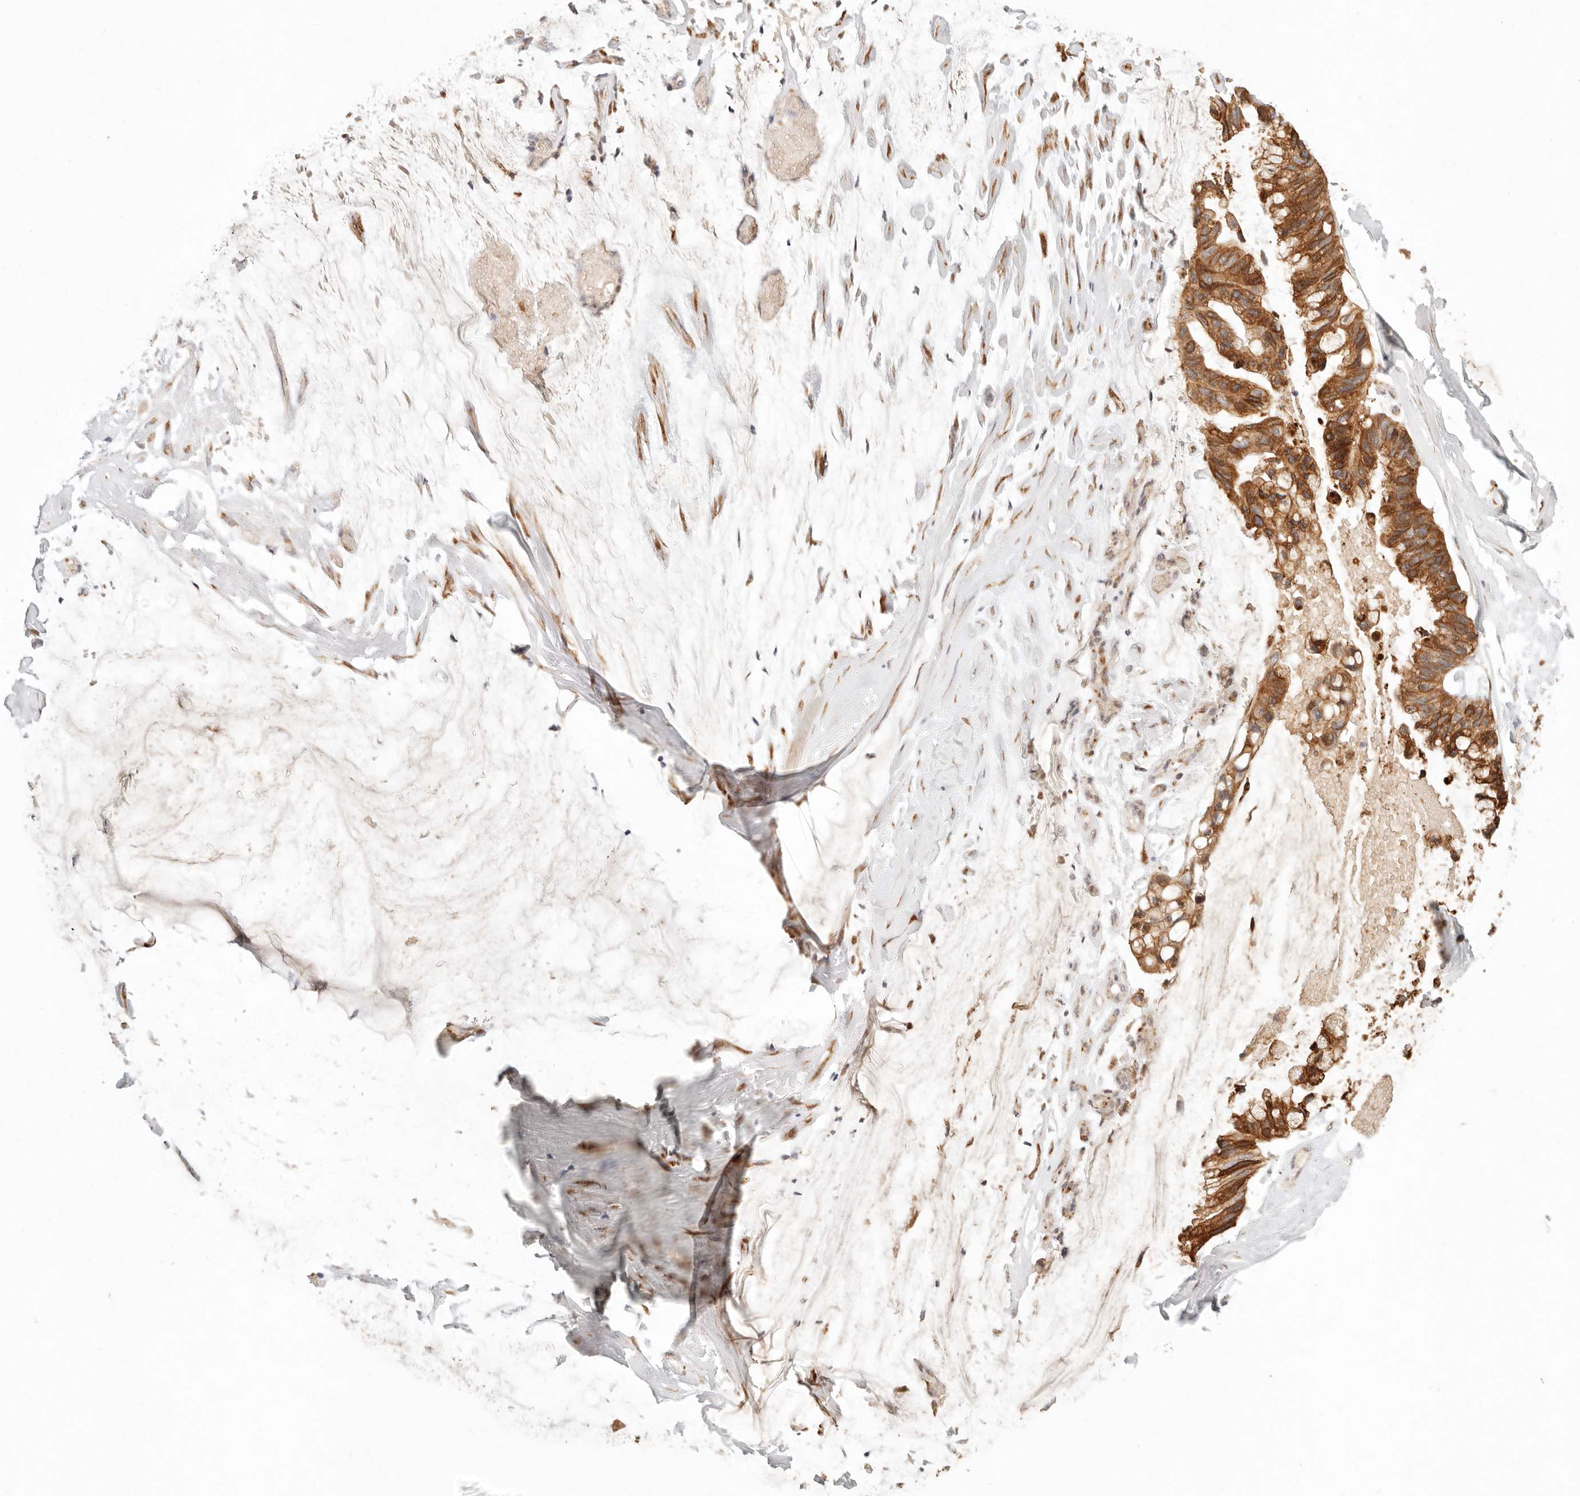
{"staining": {"intensity": "strong", "quantity": ">75%", "location": "cytoplasmic/membranous"}, "tissue": "ovarian cancer", "cell_type": "Tumor cells", "image_type": "cancer", "snomed": [{"axis": "morphology", "description": "Cystadenocarcinoma, mucinous, NOS"}, {"axis": "topography", "description": "Ovary"}], "caption": "This is an image of immunohistochemistry (IHC) staining of ovarian cancer, which shows strong expression in the cytoplasmic/membranous of tumor cells.", "gene": "C1orf127", "patient": {"sex": "female", "age": 39}}